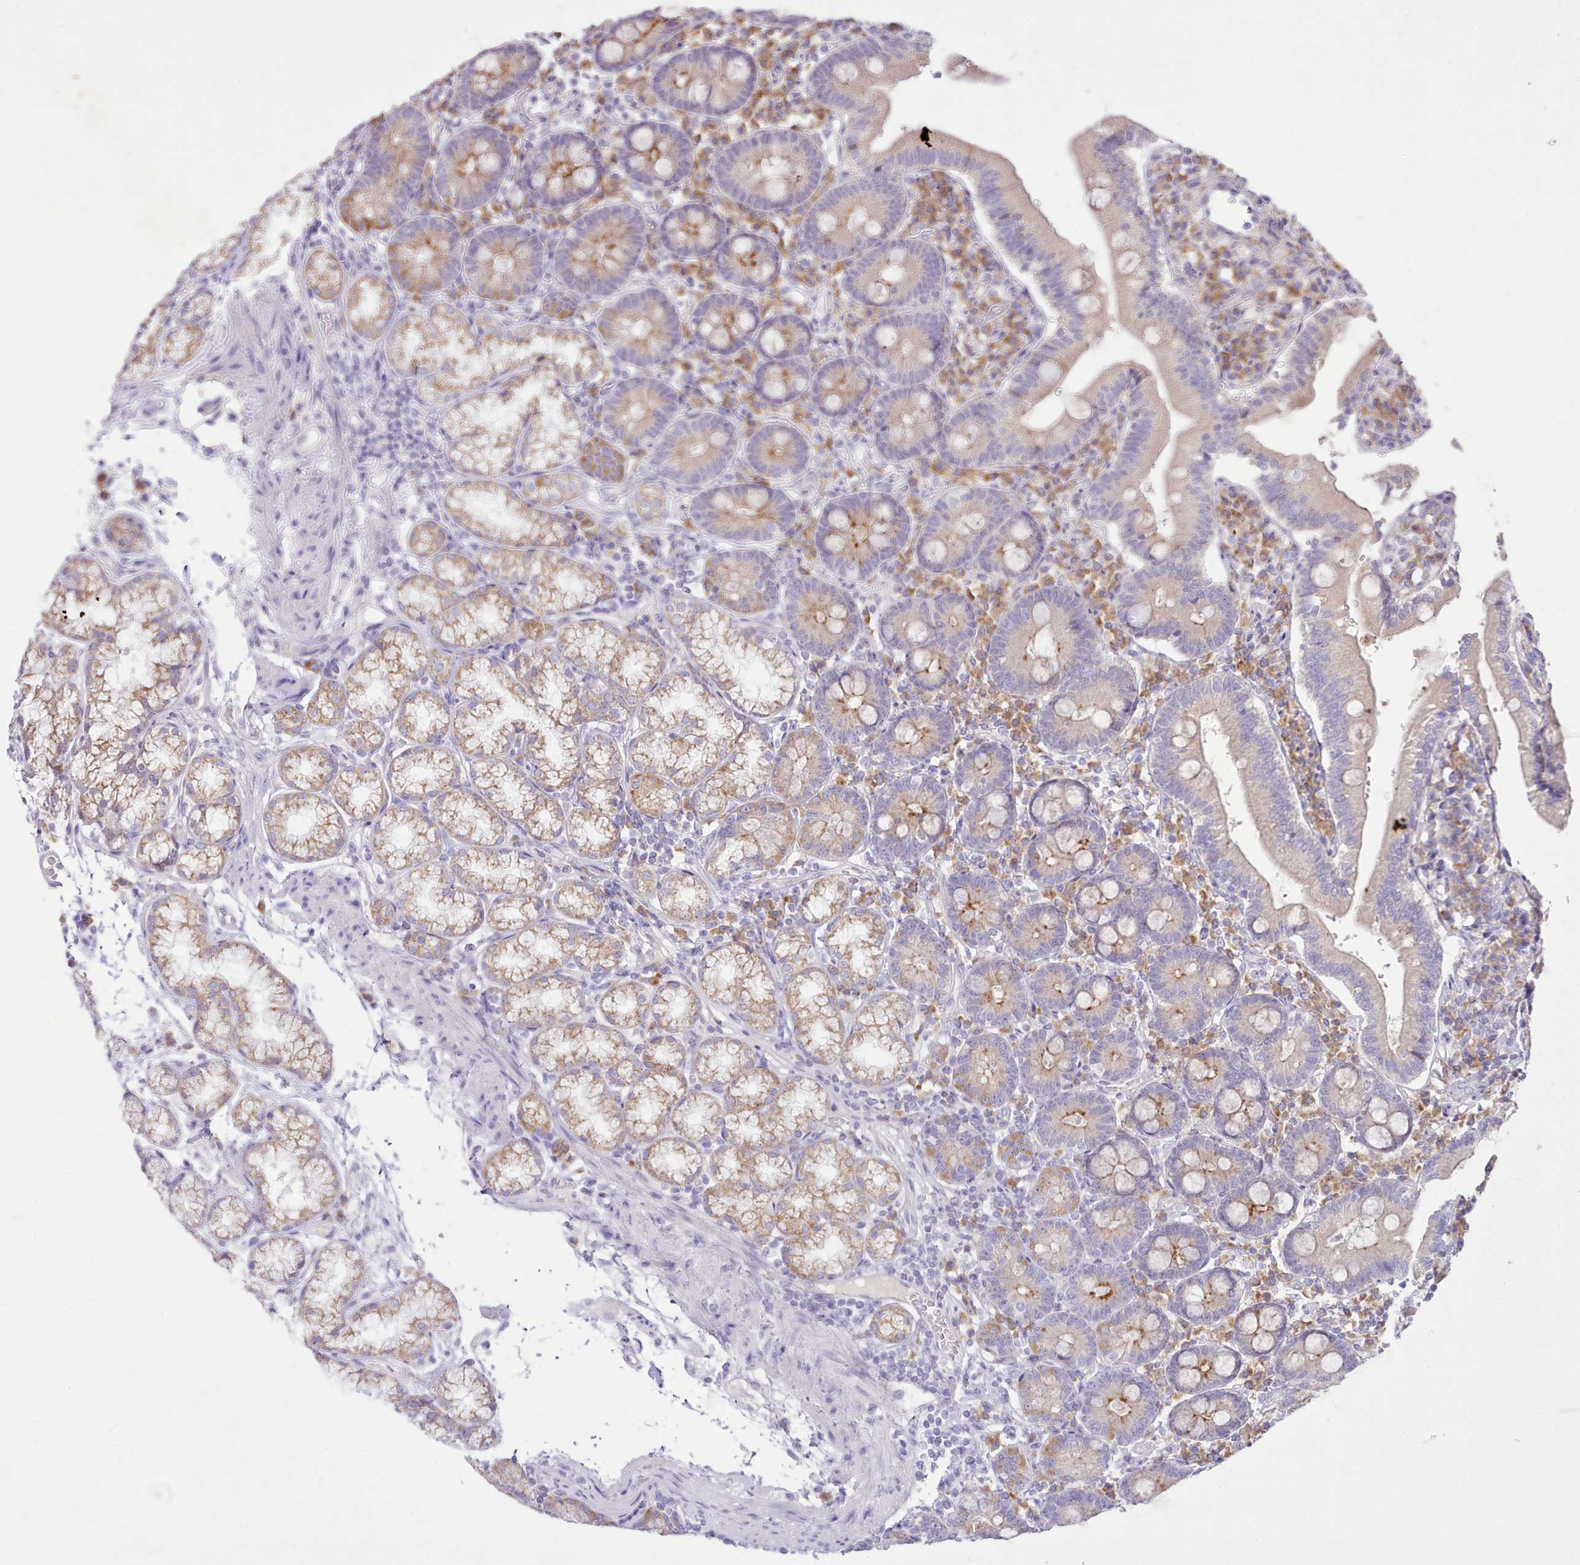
{"staining": {"intensity": "moderate", "quantity": "25%-75%", "location": "cytoplasmic/membranous"}, "tissue": "duodenum", "cell_type": "Glandular cells", "image_type": "normal", "snomed": [{"axis": "morphology", "description": "Normal tissue, NOS"}, {"axis": "topography", "description": "Duodenum"}], "caption": "Unremarkable duodenum shows moderate cytoplasmic/membranous expression in approximately 25%-75% of glandular cells, visualized by immunohistochemistry.", "gene": "CCL1", "patient": {"sex": "female", "age": 67}}